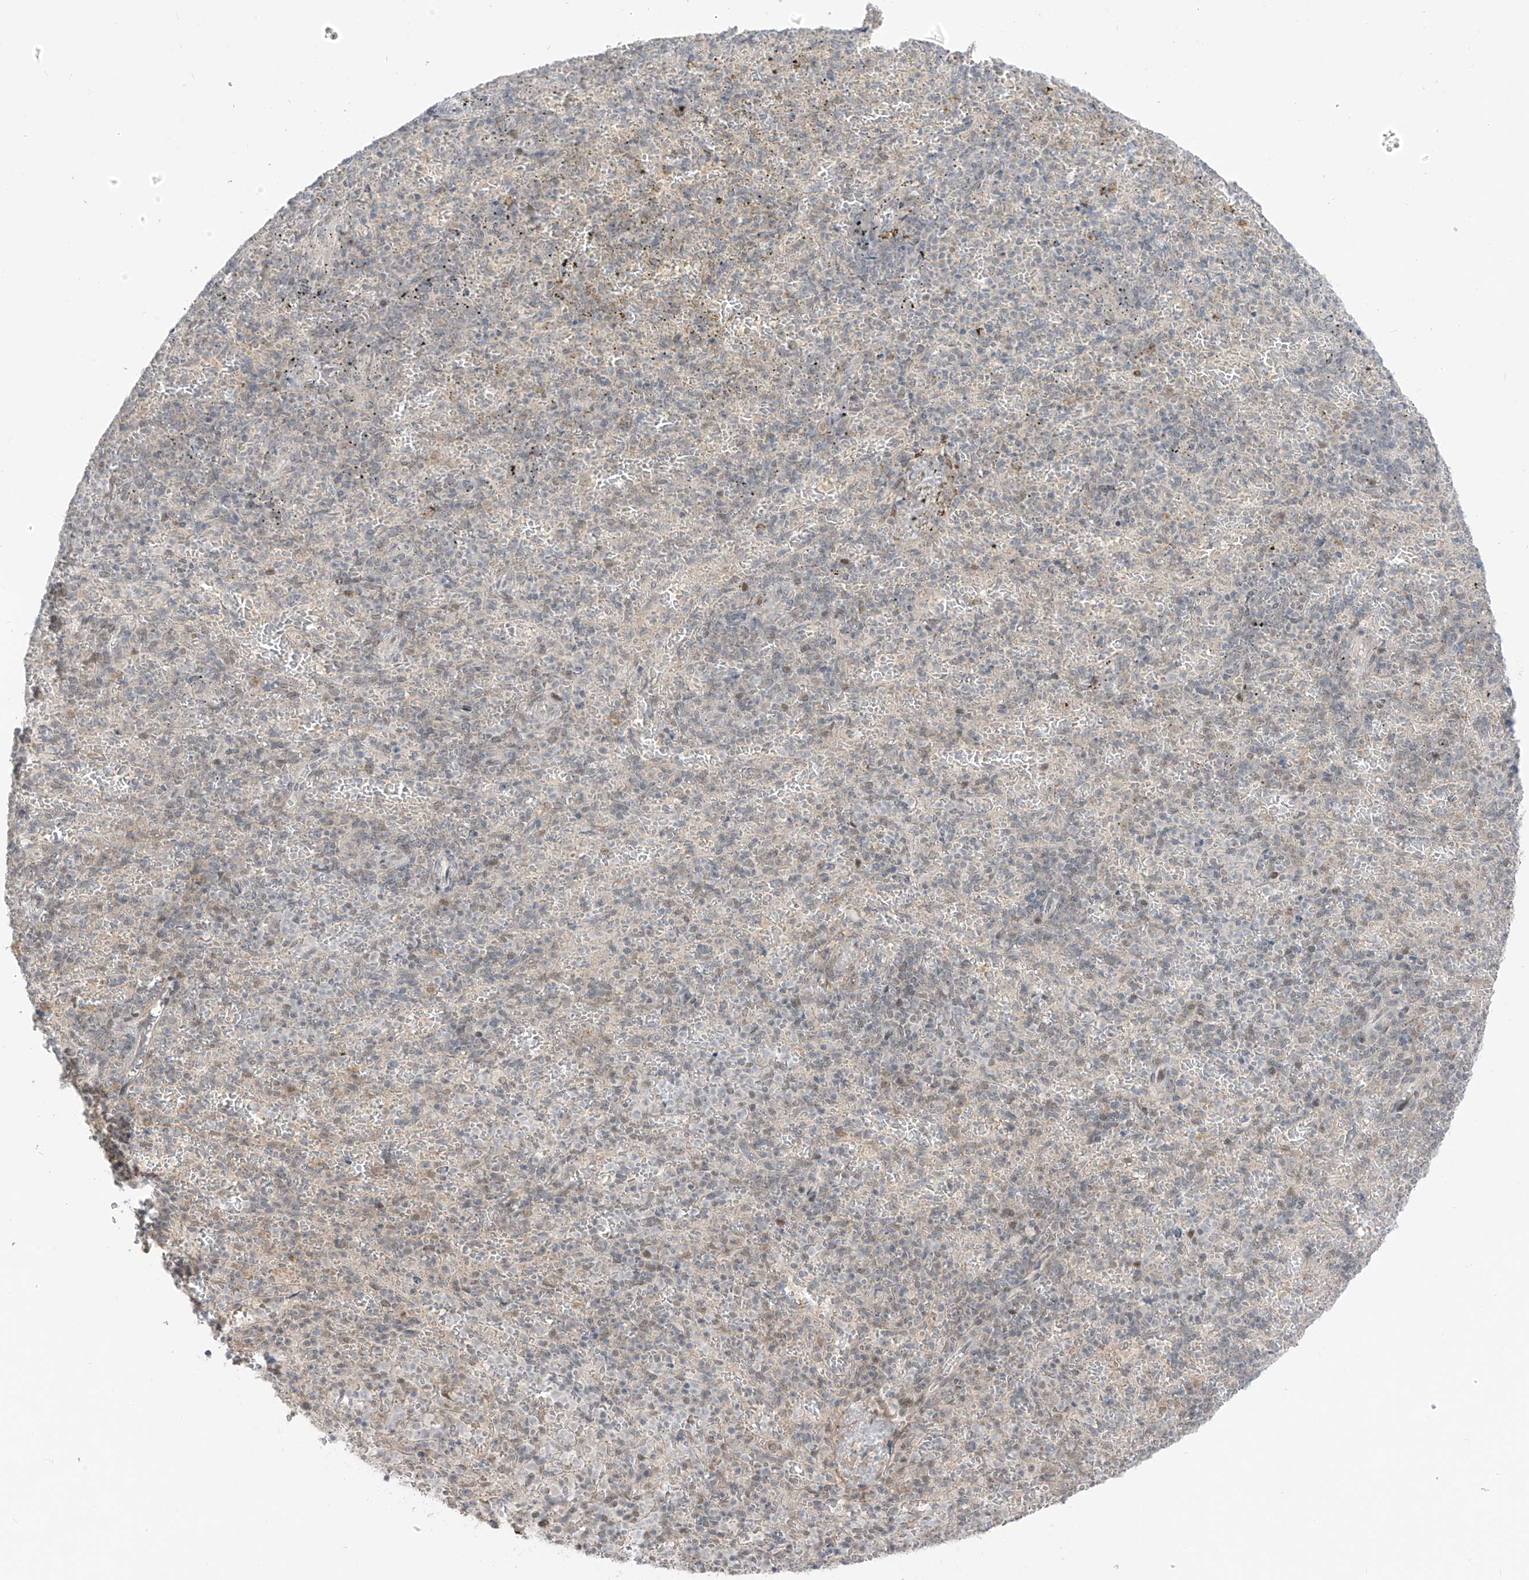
{"staining": {"intensity": "weak", "quantity": "<25%", "location": "nuclear"}, "tissue": "spleen", "cell_type": "Cells in red pulp", "image_type": "normal", "snomed": [{"axis": "morphology", "description": "Normal tissue, NOS"}, {"axis": "topography", "description": "Spleen"}], "caption": "Cells in red pulp are negative for brown protein staining in normal spleen. (Stains: DAB (3,3'-diaminobenzidine) immunohistochemistry with hematoxylin counter stain, Microscopy: brightfield microscopy at high magnification).", "gene": "OGT", "patient": {"sex": "female", "age": 74}}